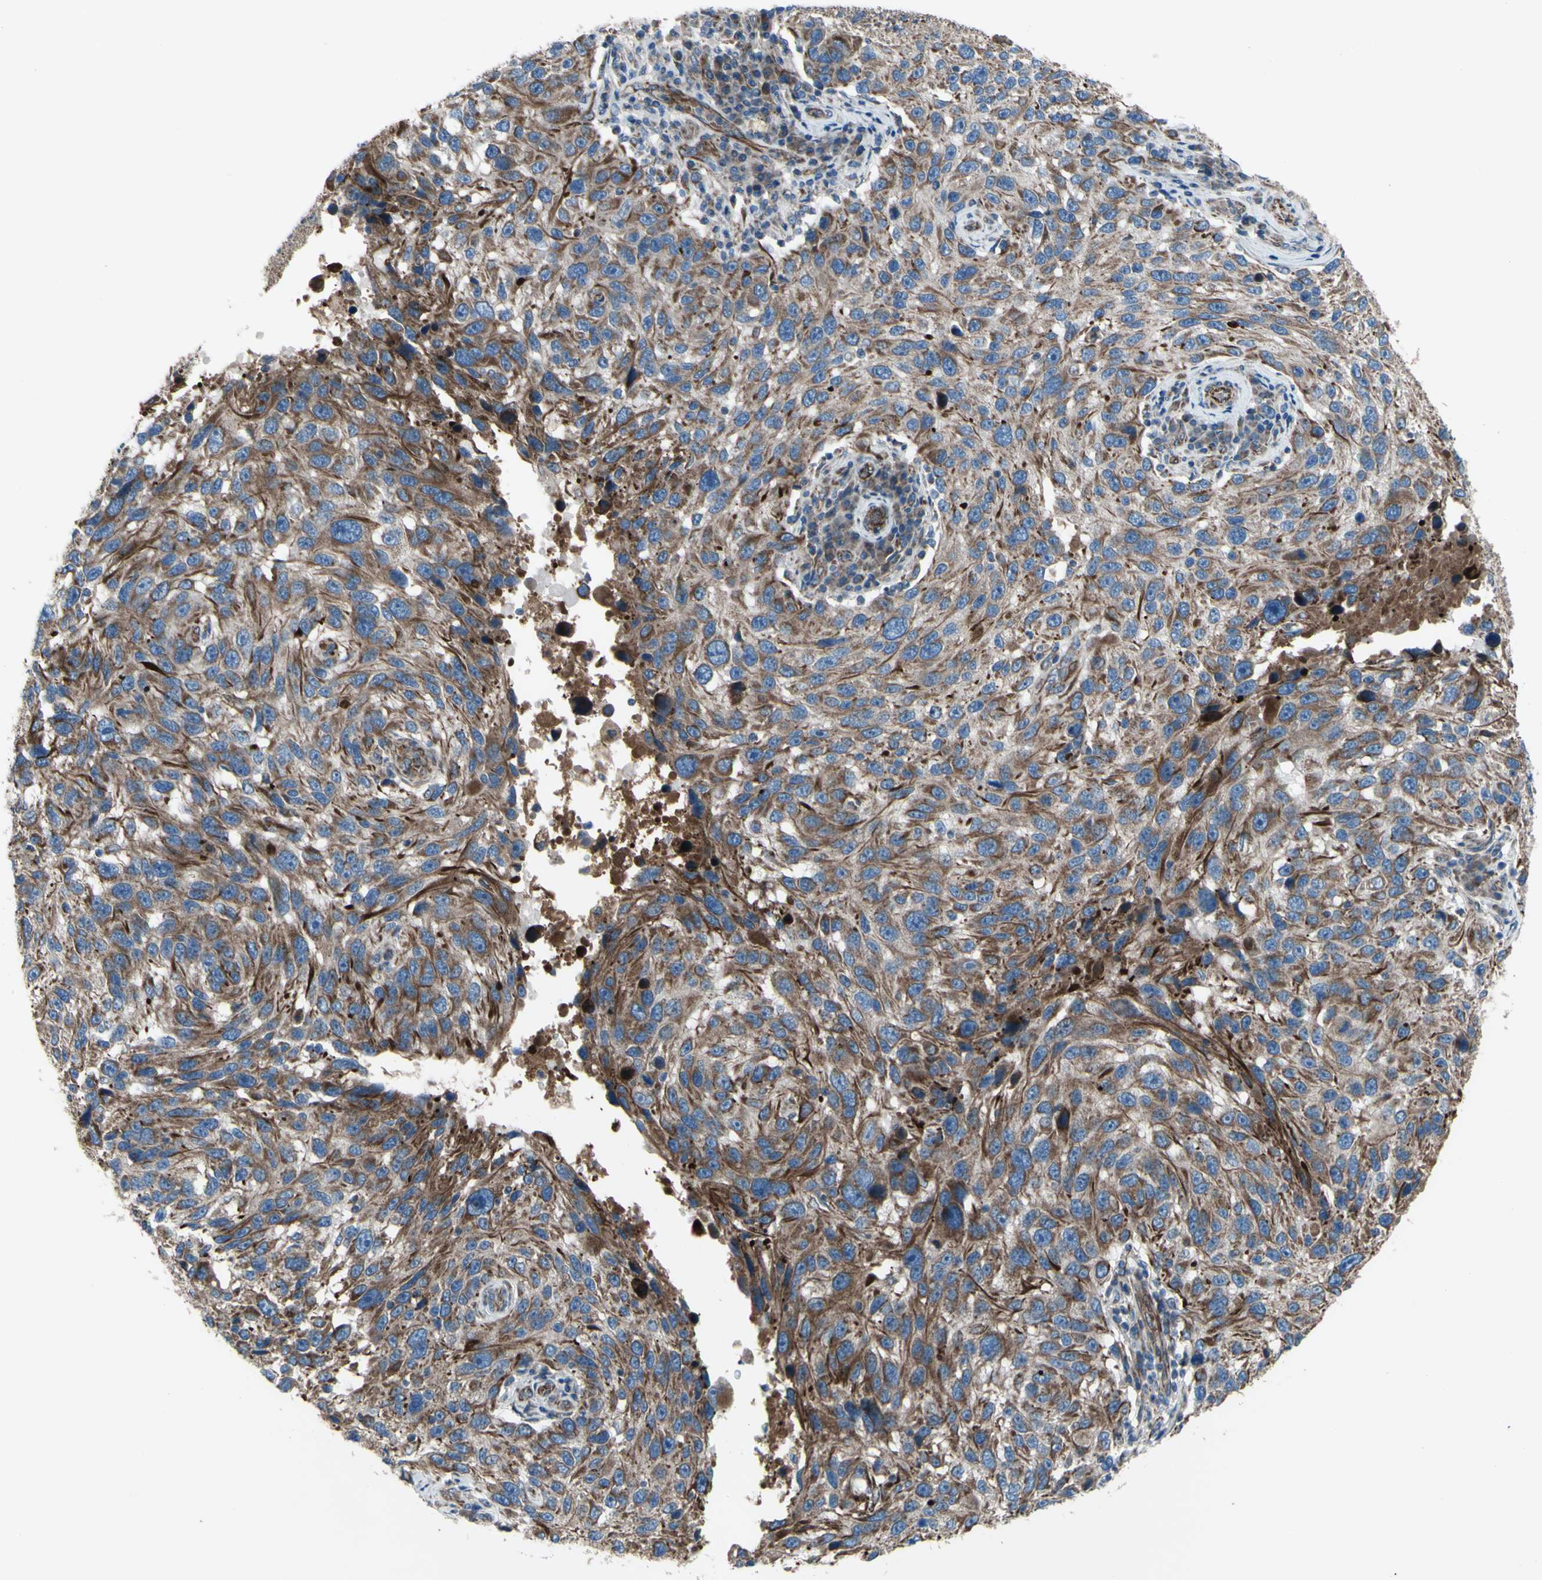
{"staining": {"intensity": "moderate", "quantity": ">75%", "location": "cytoplasmic/membranous"}, "tissue": "melanoma", "cell_type": "Tumor cells", "image_type": "cancer", "snomed": [{"axis": "morphology", "description": "Malignant melanoma, NOS"}, {"axis": "topography", "description": "Skin"}], "caption": "Melanoma was stained to show a protein in brown. There is medium levels of moderate cytoplasmic/membranous positivity in about >75% of tumor cells.", "gene": "EMC7", "patient": {"sex": "male", "age": 53}}